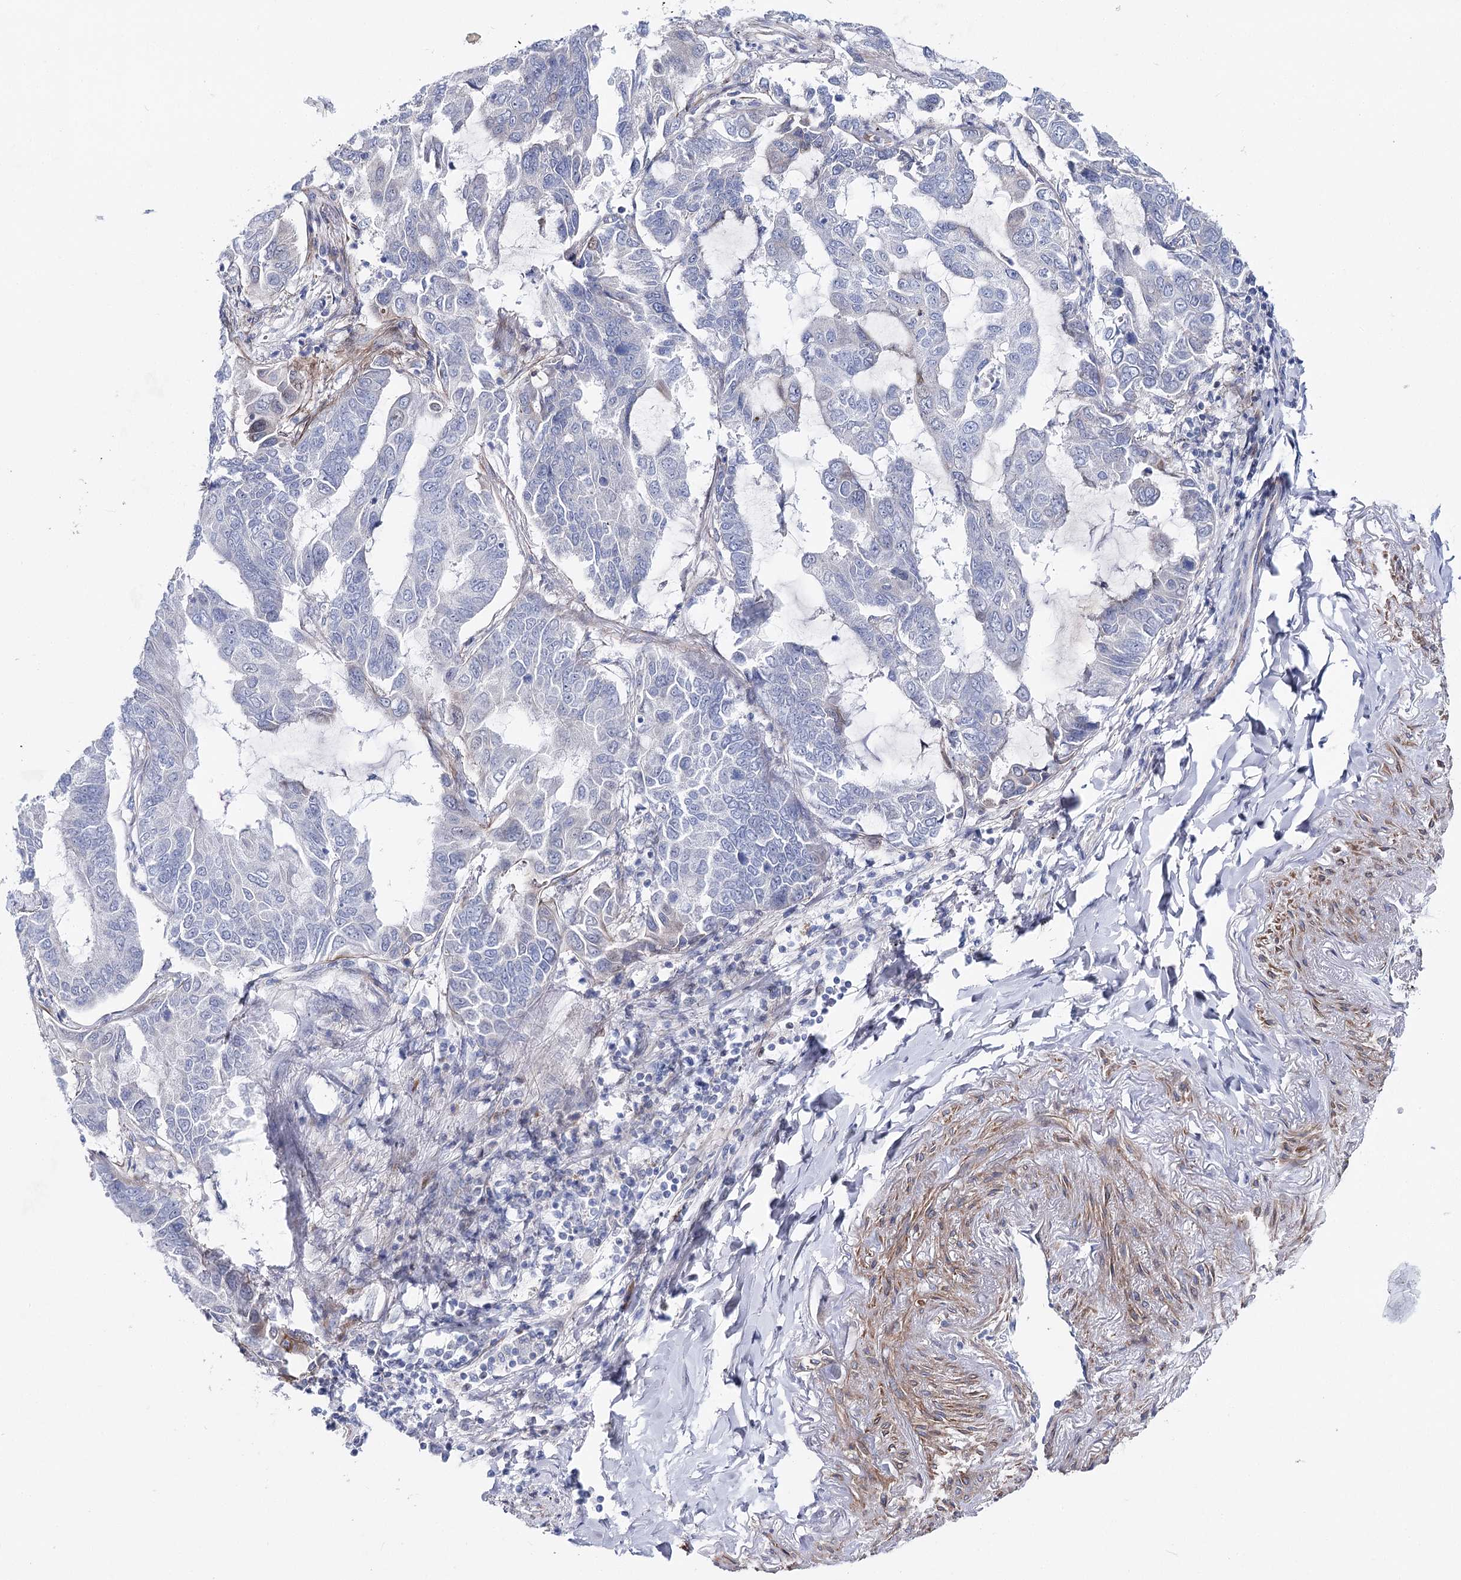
{"staining": {"intensity": "negative", "quantity": "none", "location": "none"}, "tissue": "lung cancer", "cell_type": "Tumor cells", "image_type": "cancer", "snomed": [{"axis": "morphology", "description": "Adenocarcinoma, NOS"}, {"axis": "topography", "description": "Lung"}], "caption": "IHC micrograph of neoplastic tissue: human lung adenocarcinoma stained with DAB (3,3'-diaminobenzidine) exhibits no significant protein positivity in tumor cells. (Stains: DAB IHC with hematoxylin counter stain, Microscopy: brightfield microscopy at high magnification).", "gene": "ANKRD23", "patient": {"sex": "male", "age": 64}}